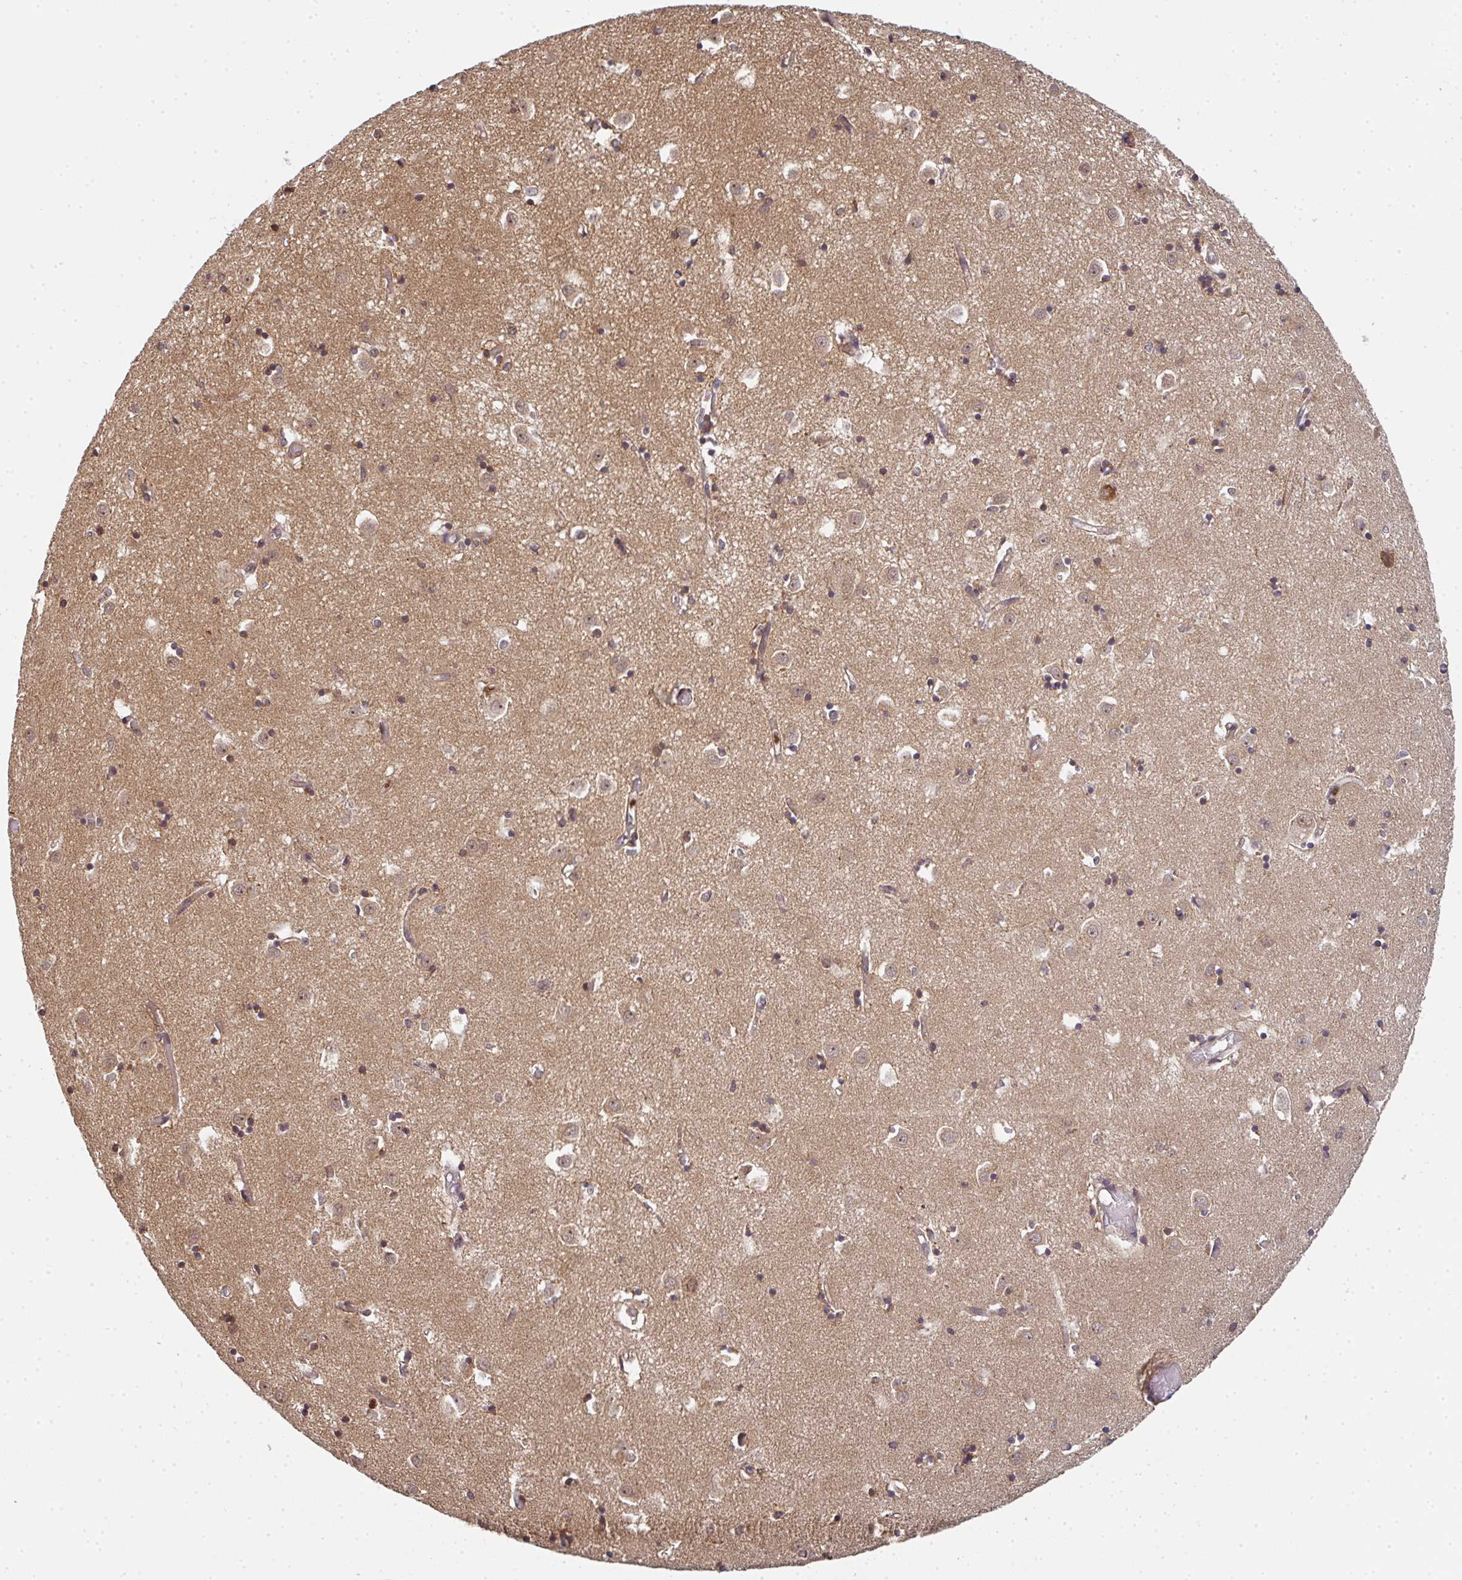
{"staining": {"intensity": "moderate", "quantity": "25%-75%", "location": "cytoplasmic/membranous,nuclear"}, "tissue": "caudate", "cell_type": "Glial cells", "image_type": "normal", "snomed": [{"axis": "morphology", "description": "Normal tissue, NOS"}, {"axis": "topography", "description": "Lateral ventricle wall"}], "caption": "IHC histopathology image of unremarkable caudate: caudate stained using immunohistochemistry (IHC) exhibits medium levels of moderate protein expression localized specifically in the cytoplasmic/membranous,nuclear of glial cells, appearing as a cytoplasmic/membranous,nuclear brown color.", "gene": "SIMC1", "patient": {"sex": "male", "age": 70}}